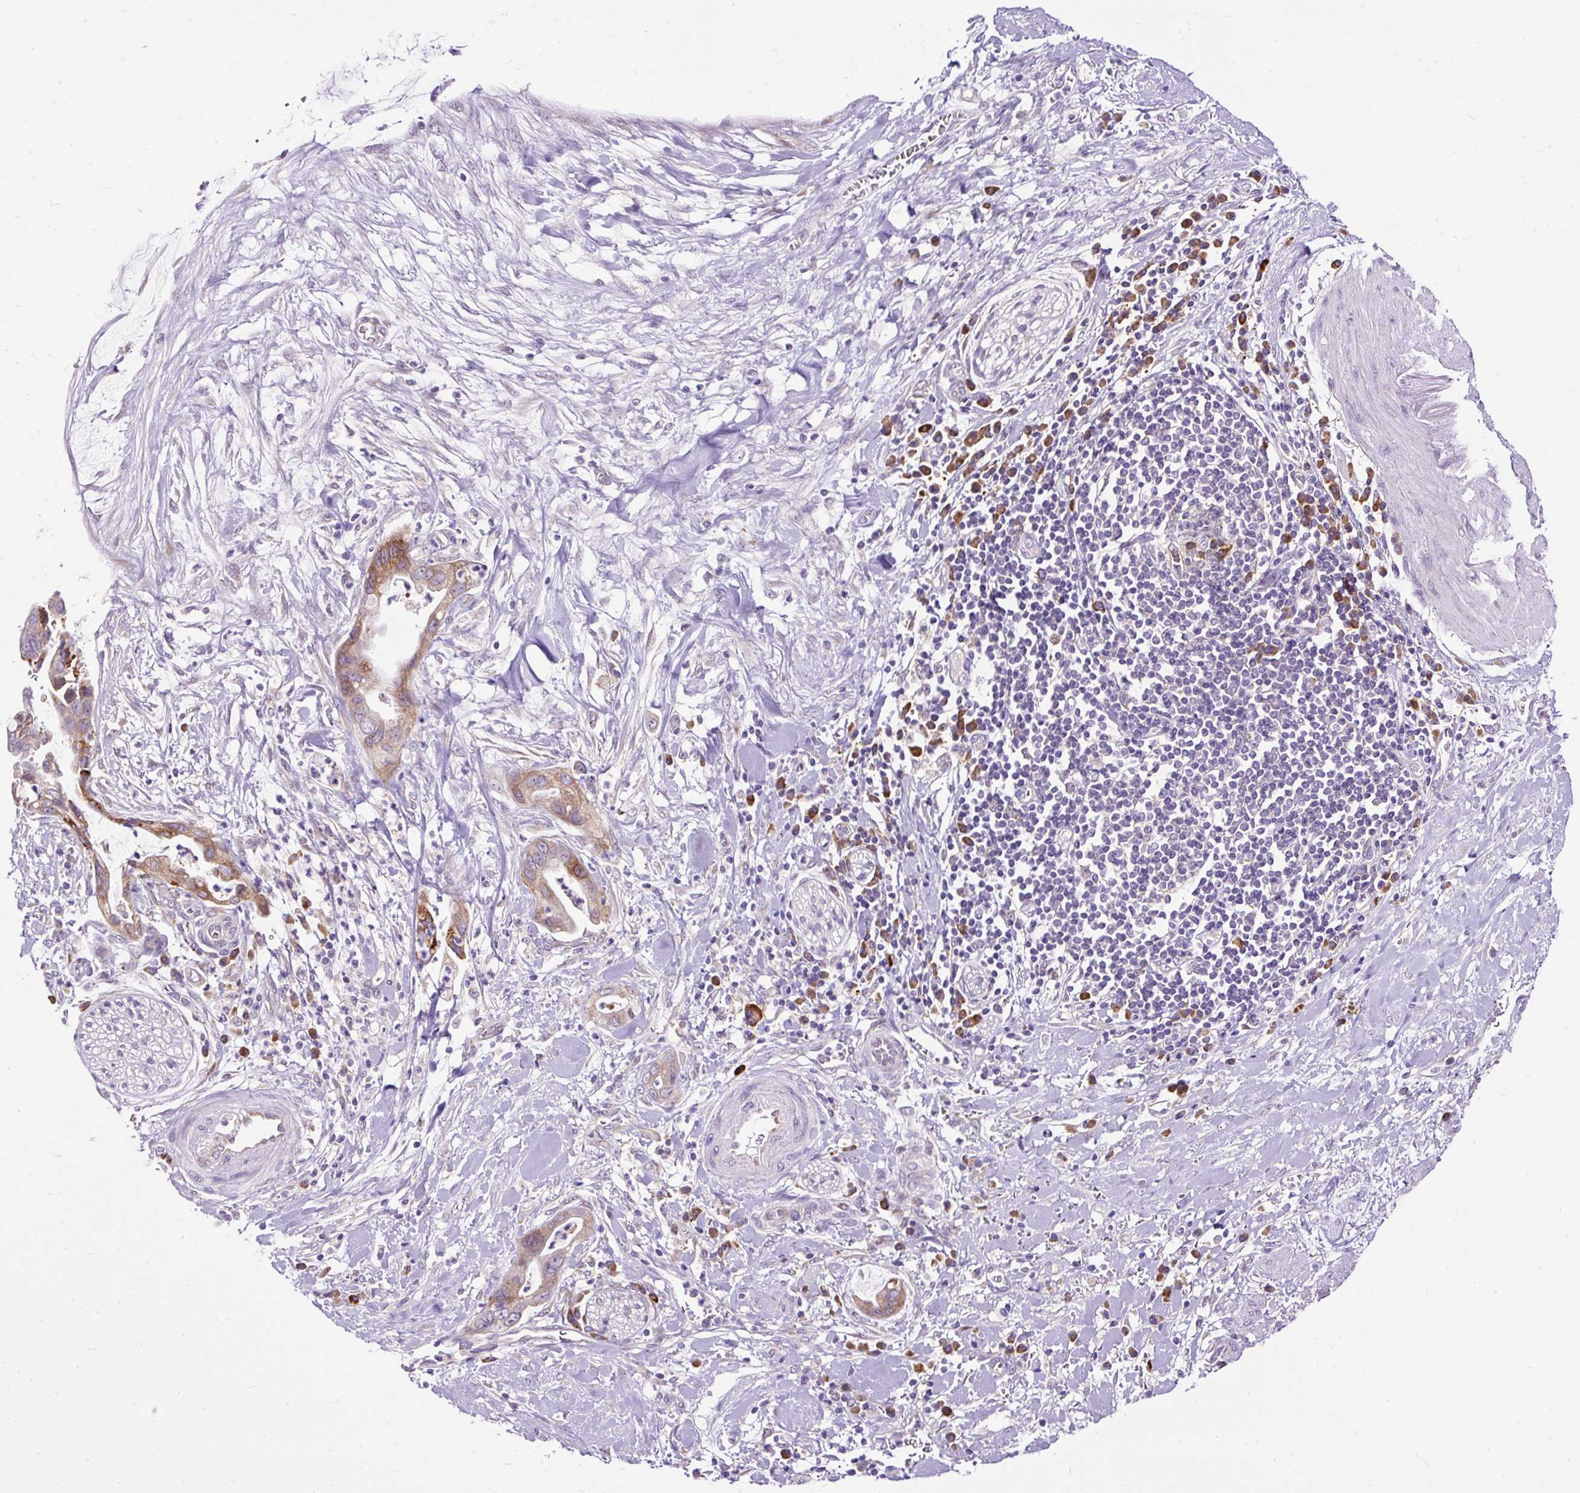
{"staining": {"intensity": "moderate", "quantity": ">75%", "location": "cytoplasmic/membranous"}, "tissue": "pancreatic cancer", "cell_type": "Tumor cells", "image_type": "cancer", "snomed": [{"axis": "morphology", "description": "Adenocarcinoma, NOS"}, {"axis": "topography", "description": "Pancreas"}], "caption": "Immunohistochemistry micrograph of neoplastic tissue: pancreatic cancer (adenocarcinoma) stained using immunohistochemistry reveals medium levels of moderate protein expression localized specifically in the cytoplasmic/membranous of tumor cells, appearing as a cytoplasmic/membranous brown color.", "gene": "FMC1", "patient": {"sex": "male", "age": 75}}